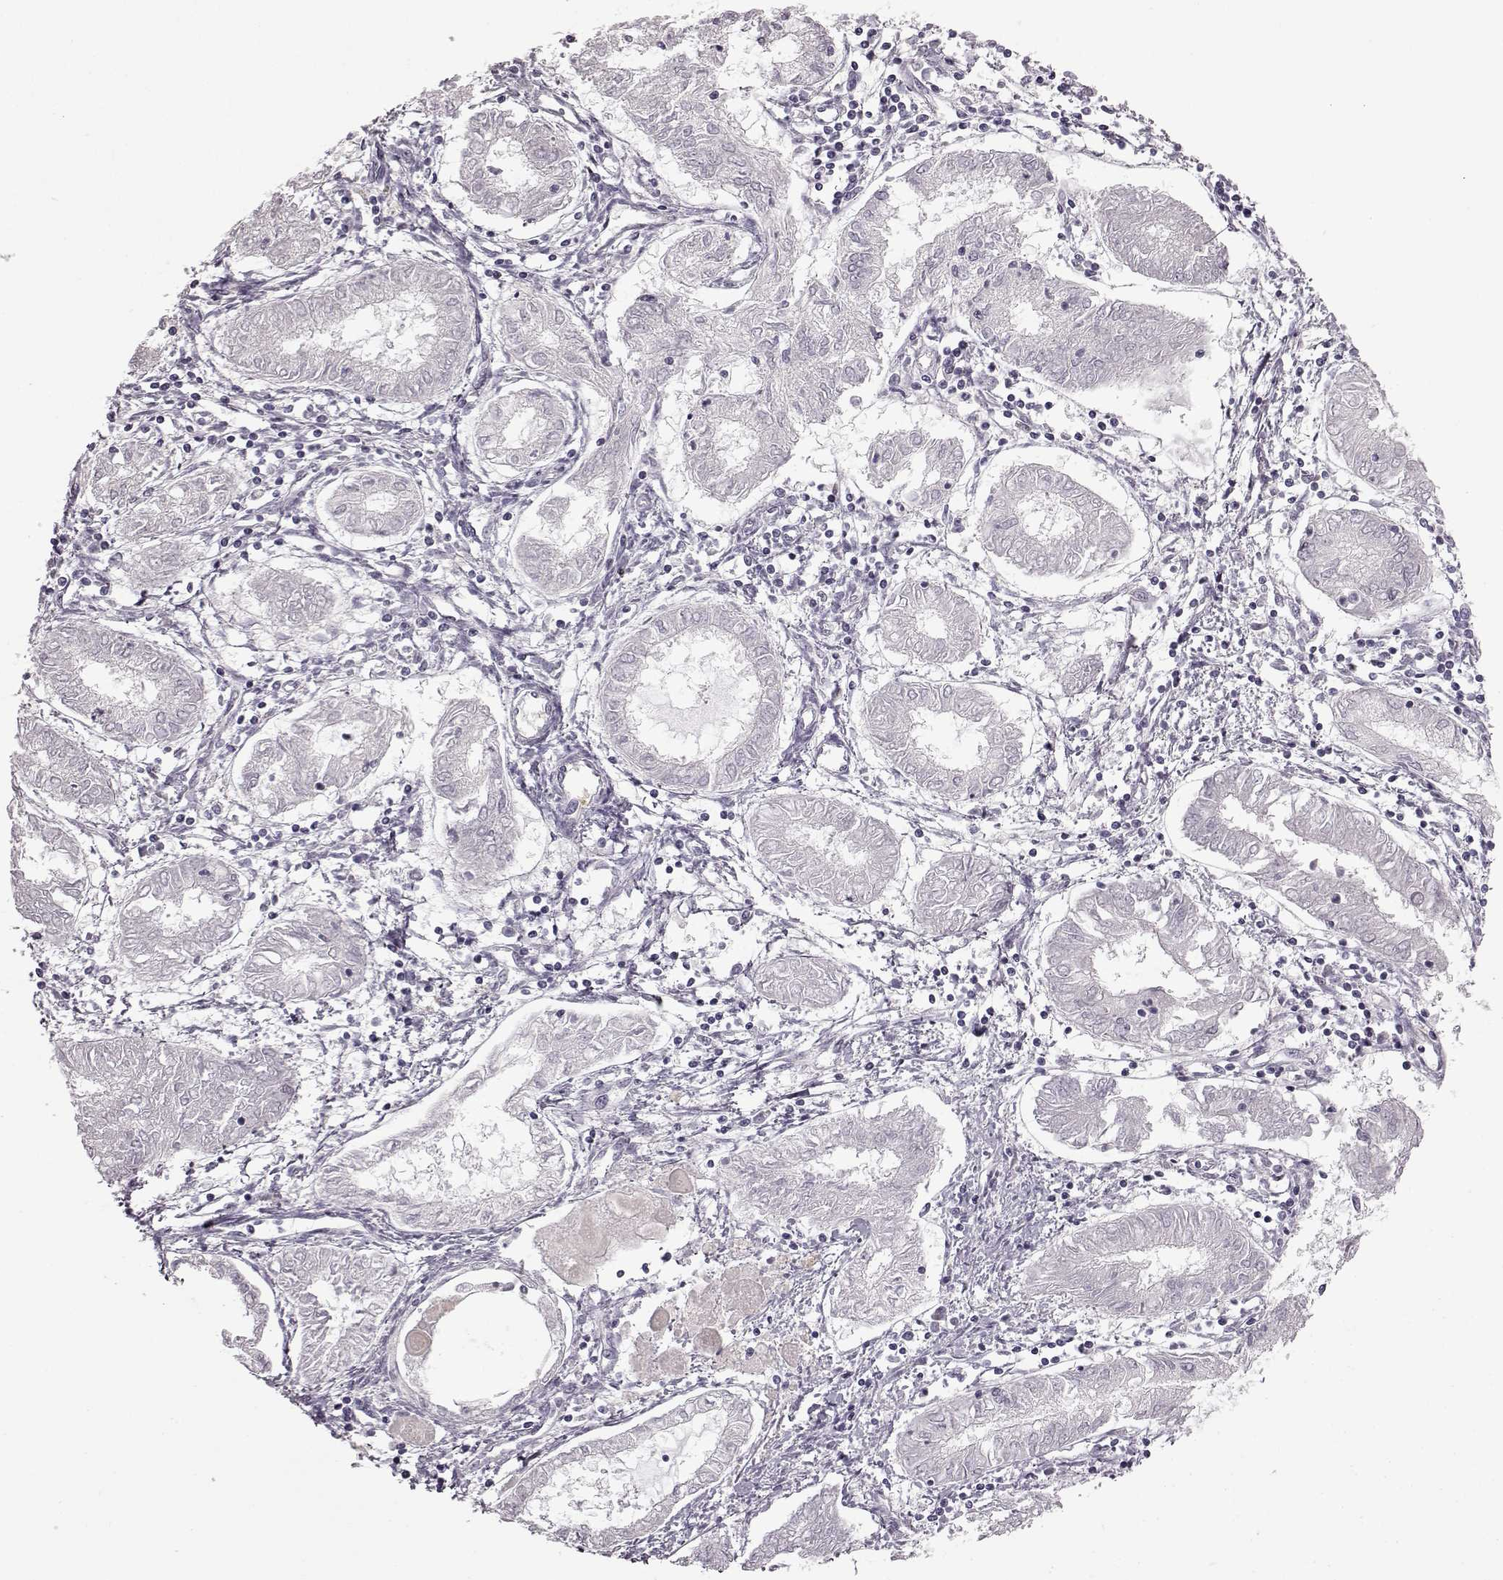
{"staining": {"intensity": "negative", "quantity": "none", "location": "none"}, "tissue": "endometrial cancer", "cell_type": "Tumor cells", "image_type": "cancer", "snomed": [{"axis": "morphology", "description": "Adenocarcinoma, NOS"}, {"axis": "topography", "description": "Endometrium"}], "caption": "An IHC image of endometrial cancer (adenocarcinoma) is shown. There is no staining in tumor cells of endometrial cancer (adenocarcinoma).", "gene": "B3GNT6", "patient": {"sex": "female", "age": 68}}